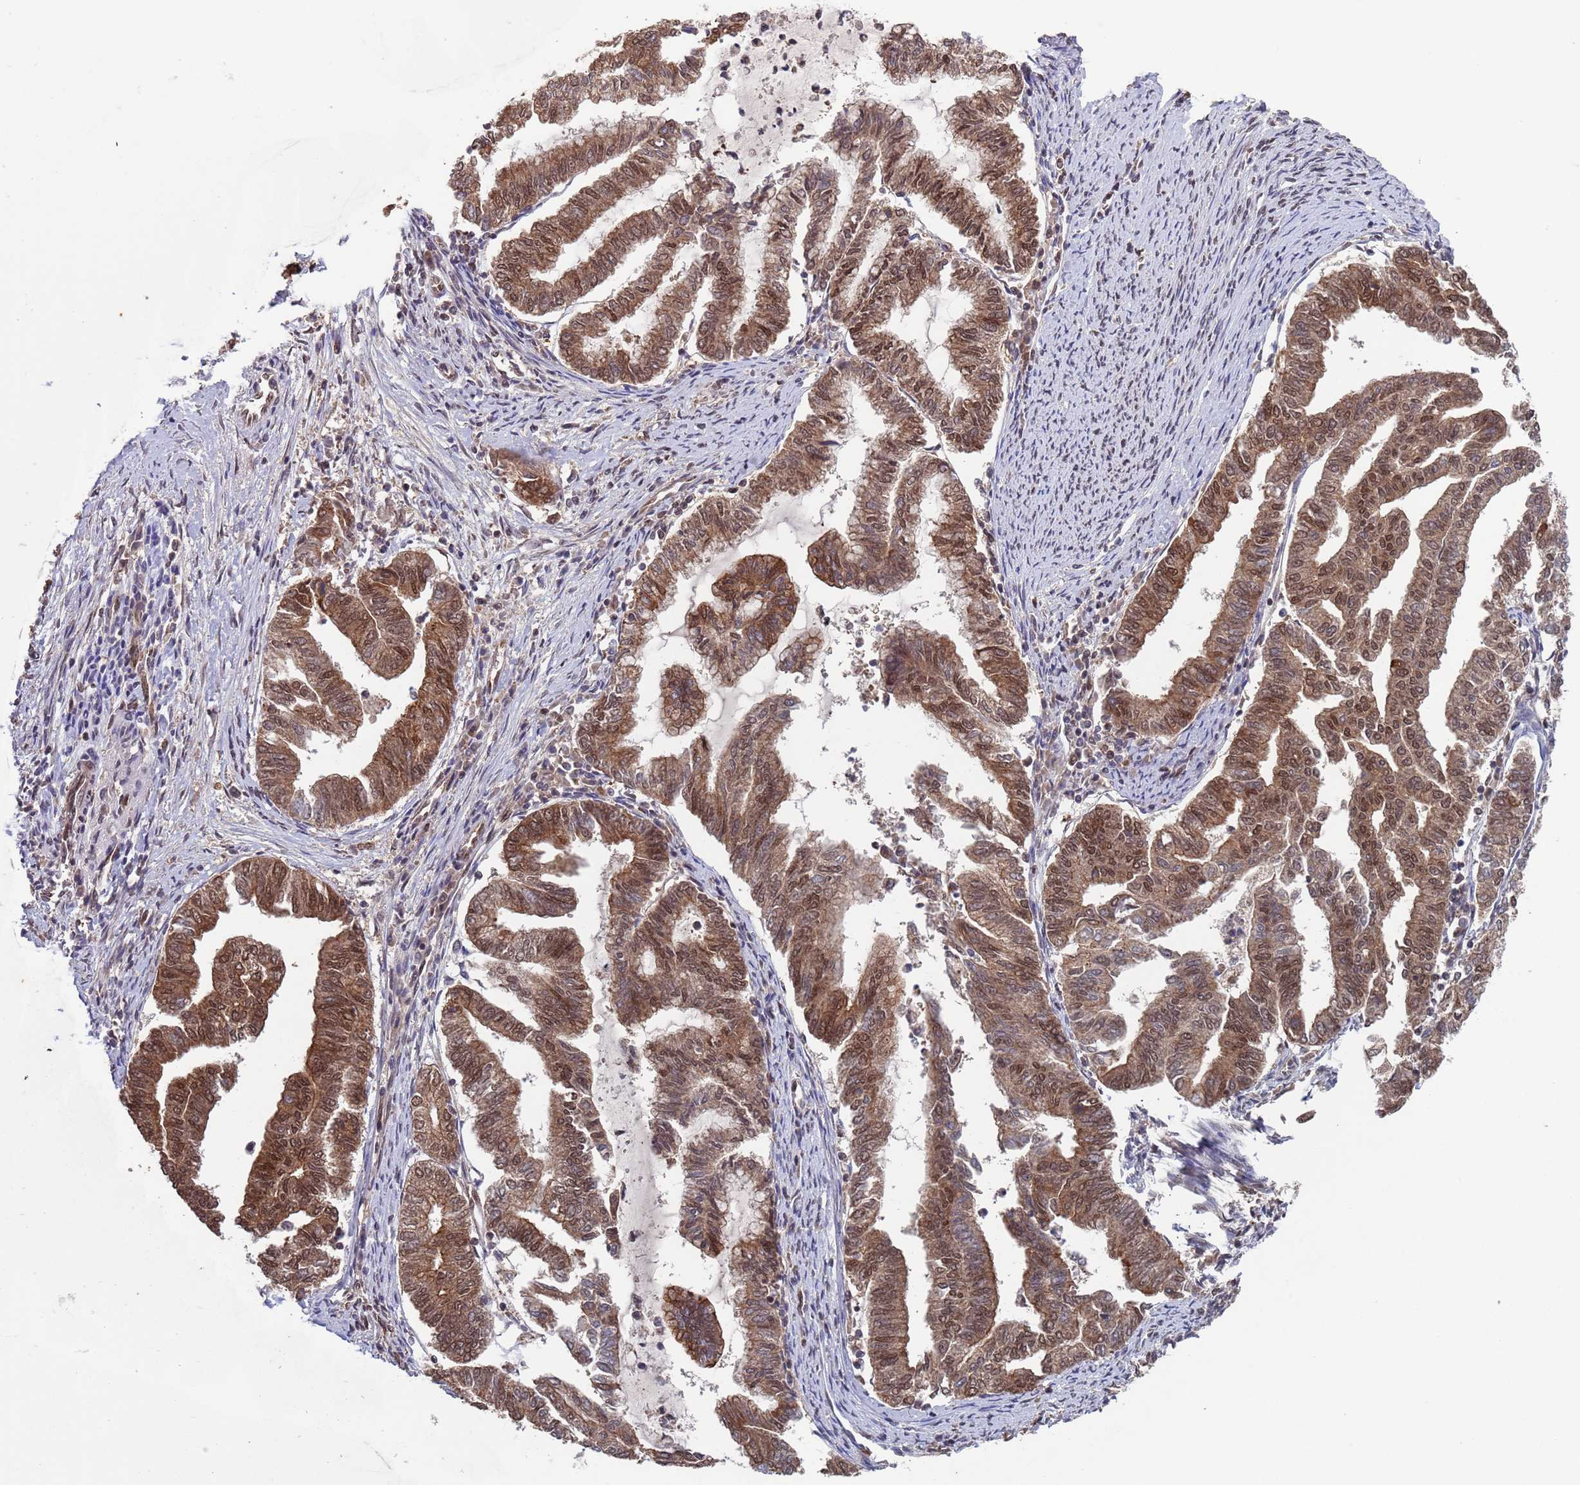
{"staining": {"intensity": "moderate", "quantity": ">75%", "location": "cytoplasmic/membranous,nuclear"}, "tissue": "endometrial cancer", "cell_type": "Tumor cells", "image_type": "cancer", "snomed": [{"axis": "morphology", "description": "Adenocarcinoma, NOS"}, {"axis": "topography", "description": "Endometrium"}], "caption": "Endometrial cancer (adenocarcinoma) stained with a protein marker displays moderate staining in tumor cells.", "gene": "FUBP3", "patient": {"sex": "female", "age": 79}}